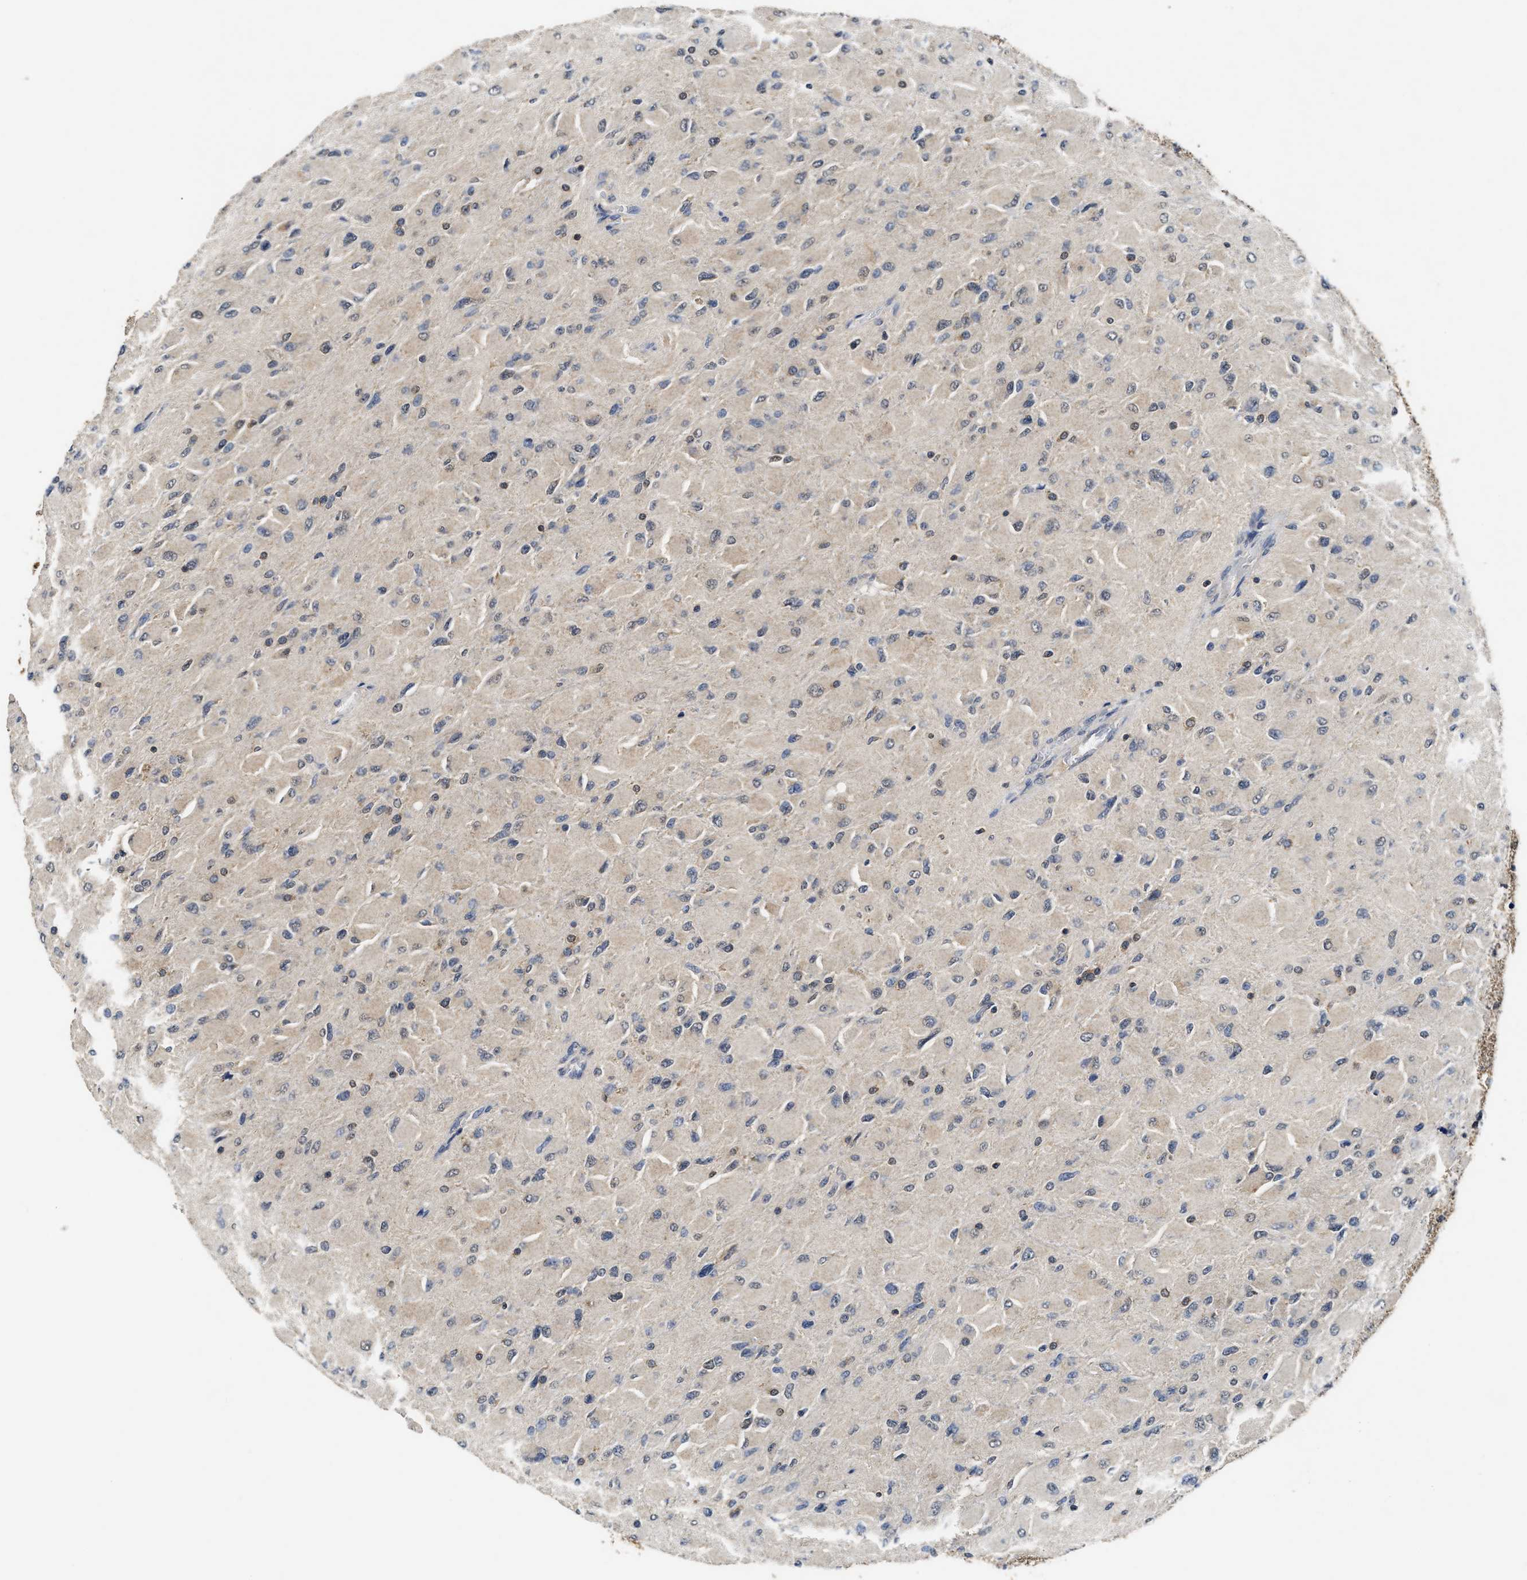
{"staining": {"intensity": "weak", "quantity": "<25%", "location": "cytoplasmic/membranous"}, "tissue": "glioma", "cell_type": "Tumor cells", "image_type": "cancer", "snomed": [{"axis": "morphology", "description": "Glioma, malignant, High grade"}, {"axis": "topography", "description": "Cerebral cortex"}], "caption": "Immunohistochemical staining of human glioma reveals no significant positivity in tumor cells. The staining is performed using DAB brown chromogen with nuclei counter-stained in using hematoxylin.", "gene": "ACAT2", "patient": {"sex": "female", "age": 36}}